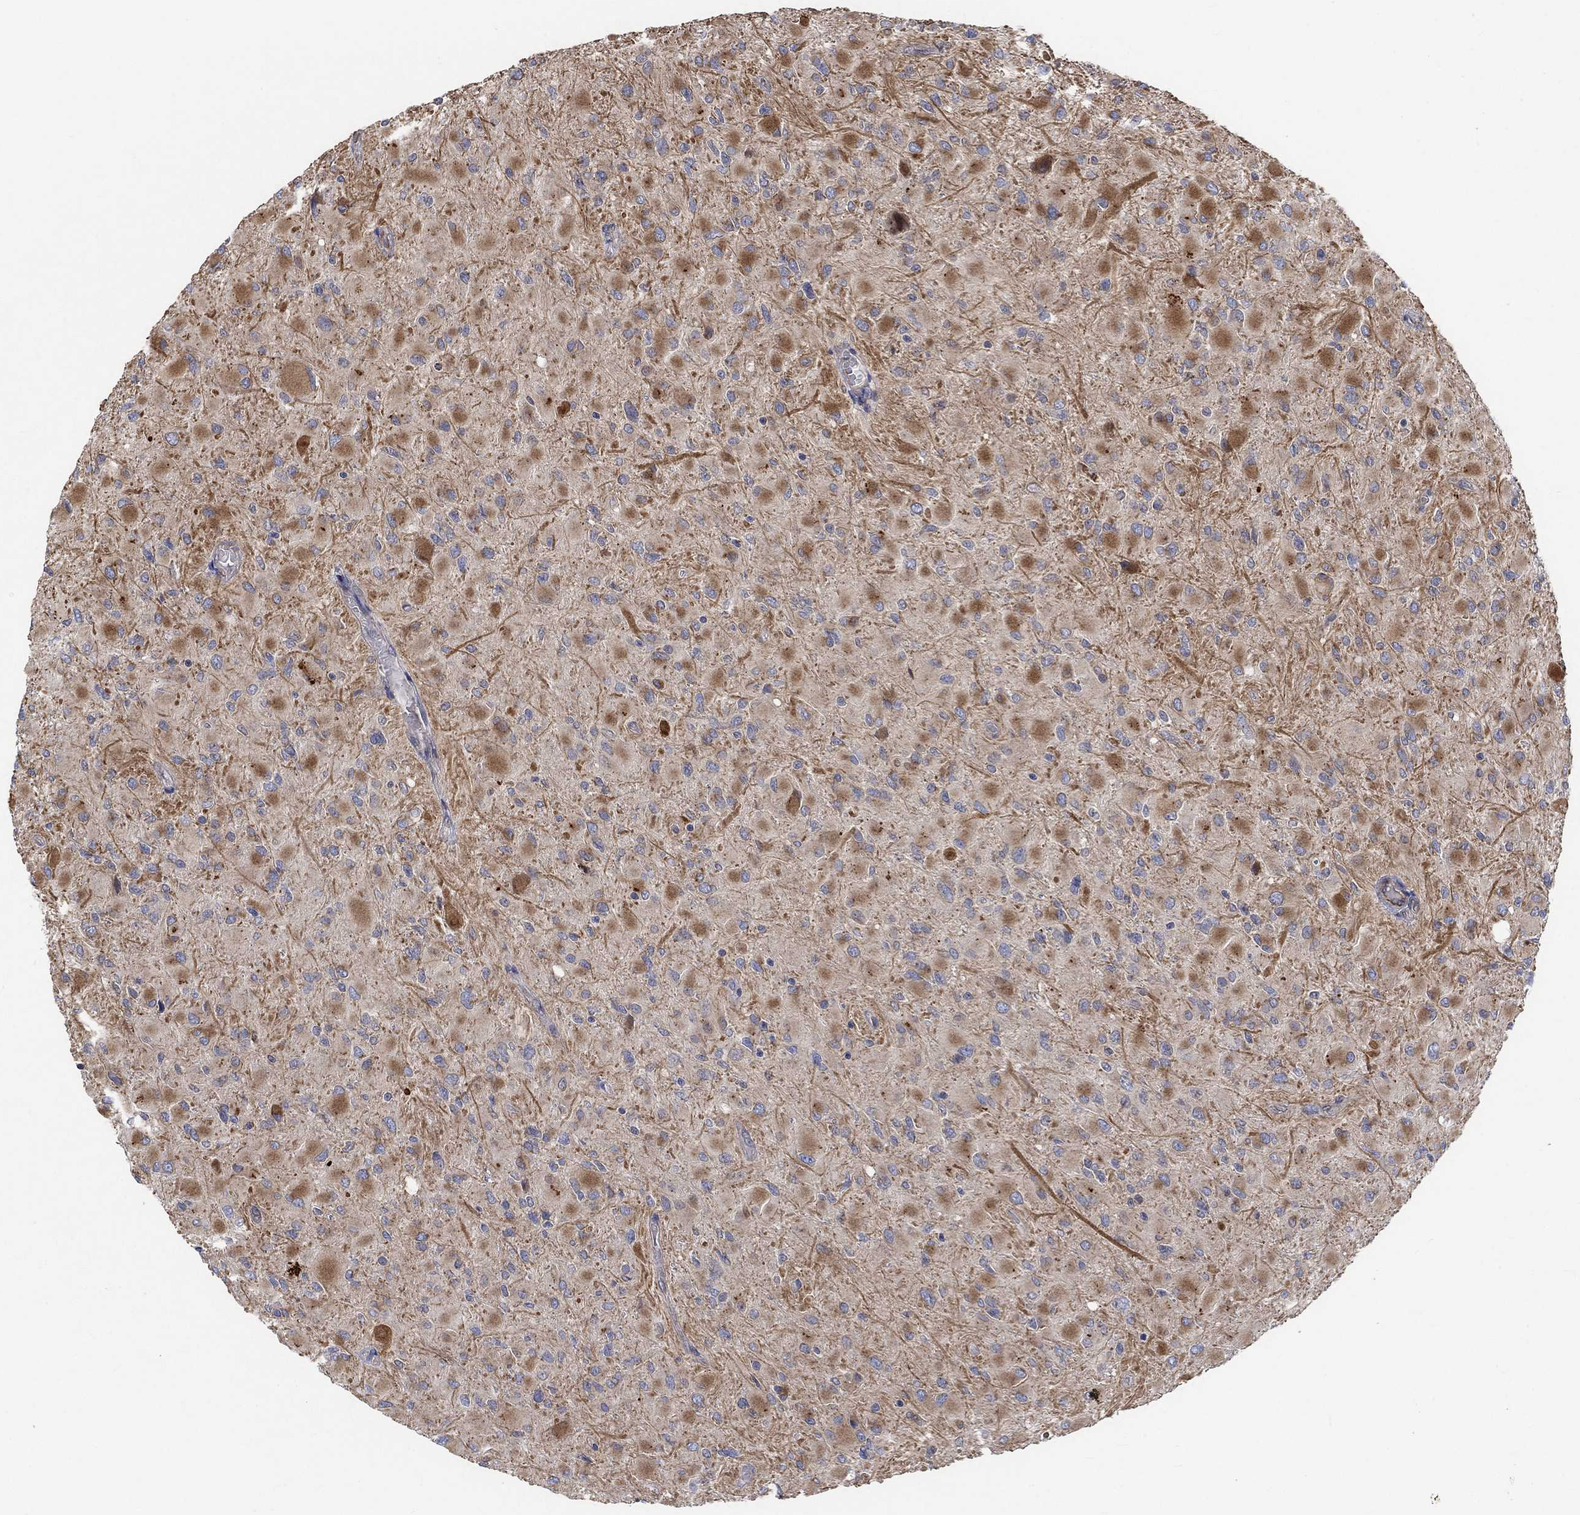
{"staining": {"intensity": "negative", "quantity": "none", "location": "none"}, "tissue": "glioma", "cell_type": "Tumor cells", "image_type": "cancer", "snomed": [{"axis": "morphology", "description": "Glioma, malignant, High grade"}, {"axis": "topography", "description": "Cerebral cortex"}], "caption": "This is a photomicrograph of immunohistochemistry (IHC) staining of glioma, which shows no positivity in tumor cells.", "gene": "CAMK1D", "patient": {"sex": "female", "age": 36}}